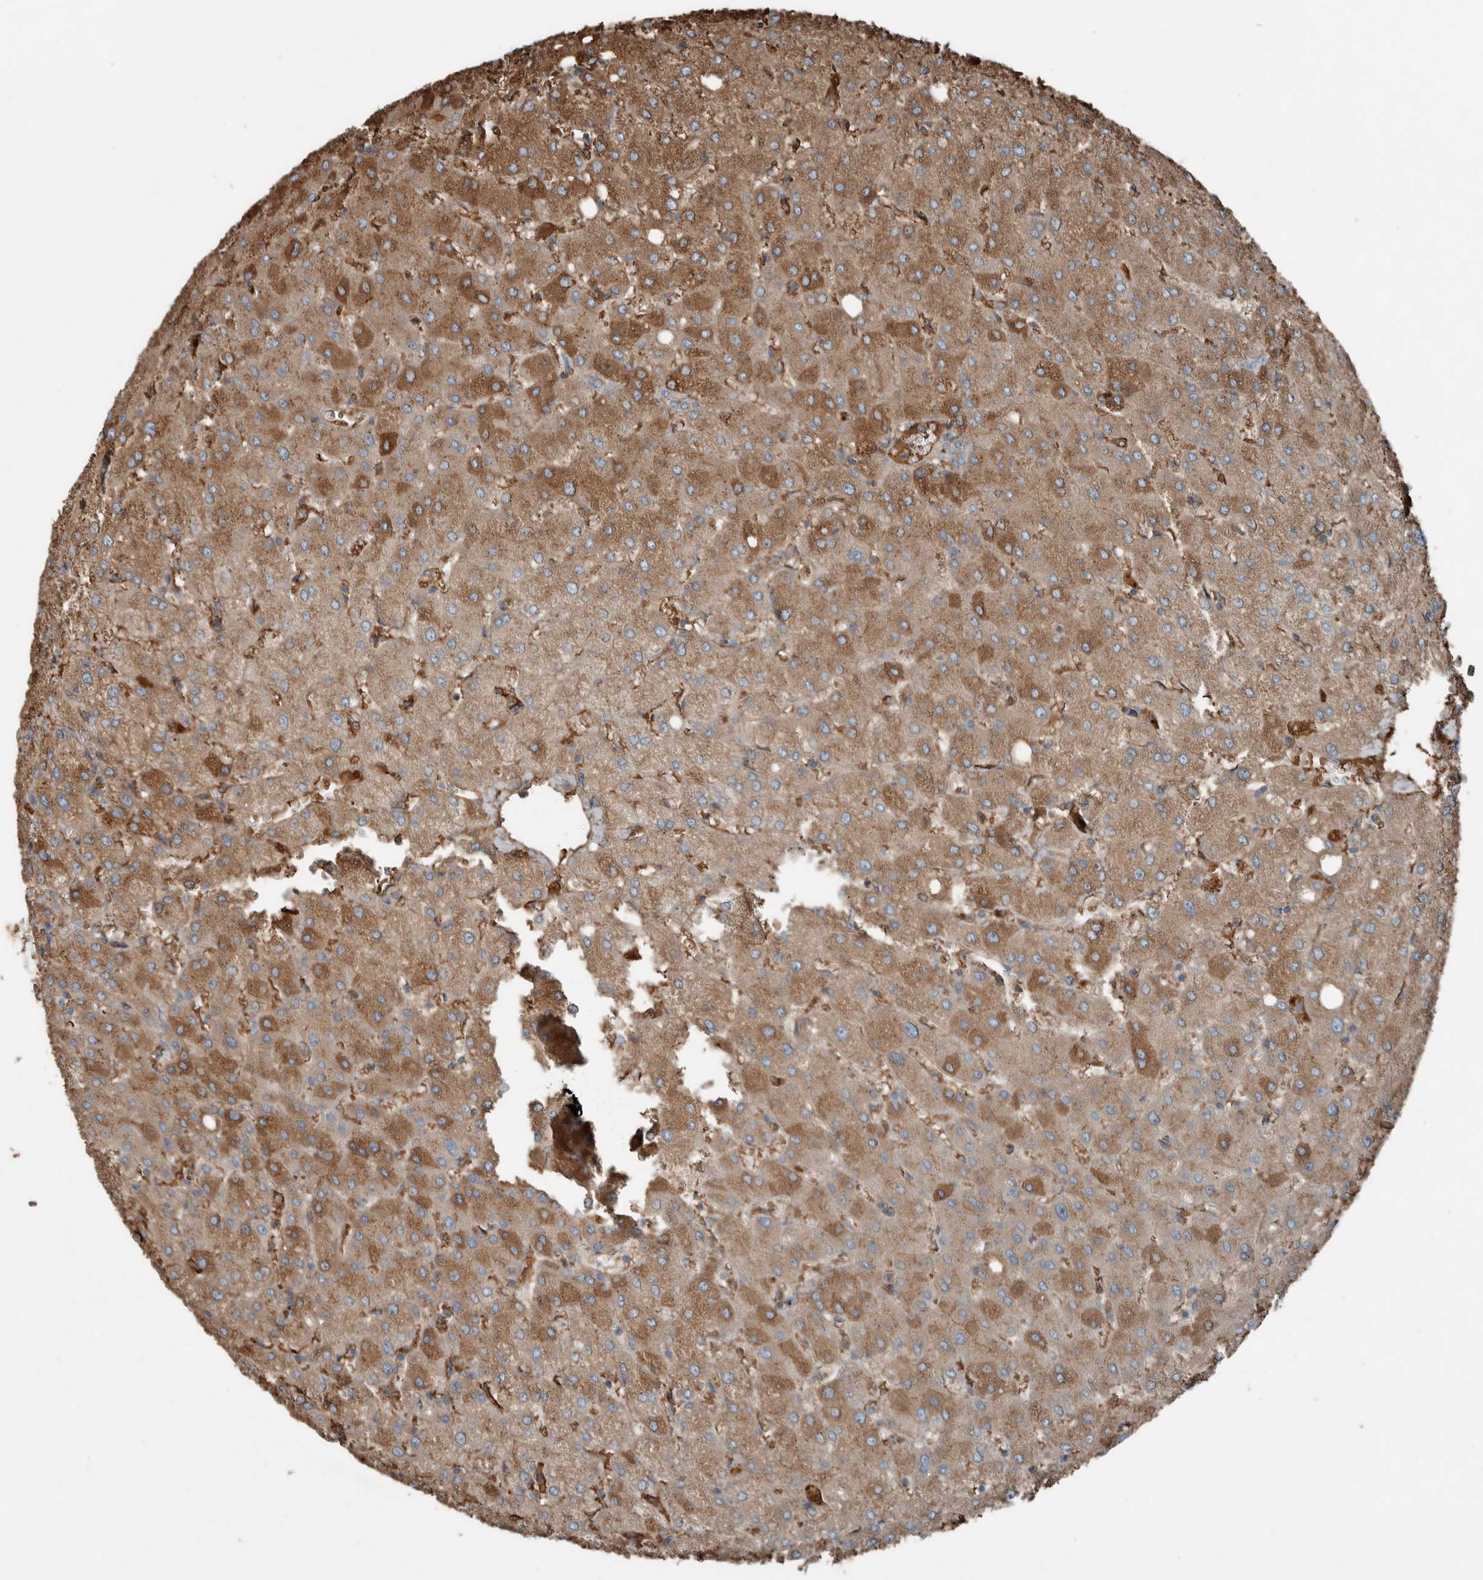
{"staining": {"intensity": "weak", "quantity": "25%-75%", "location": "cytoplasmic/membranous"}, "tissue": "liver", "cell_type": "Cholangiocytes", "image_type": "normal", "snomed": [{"axis": "morphology", "description": "Normal tissue, NOS"}, {"axis": "topography", "description": "Liver"}], "caption": "A histopathology image showing weak cytoplasmic/membranous staining in about 25%-75% of cholangiocytes in benign liver, as visualized by brown immunohistochemical staining.", "gene": "USP34", "patient": {"sex": "female", "age": 54}}